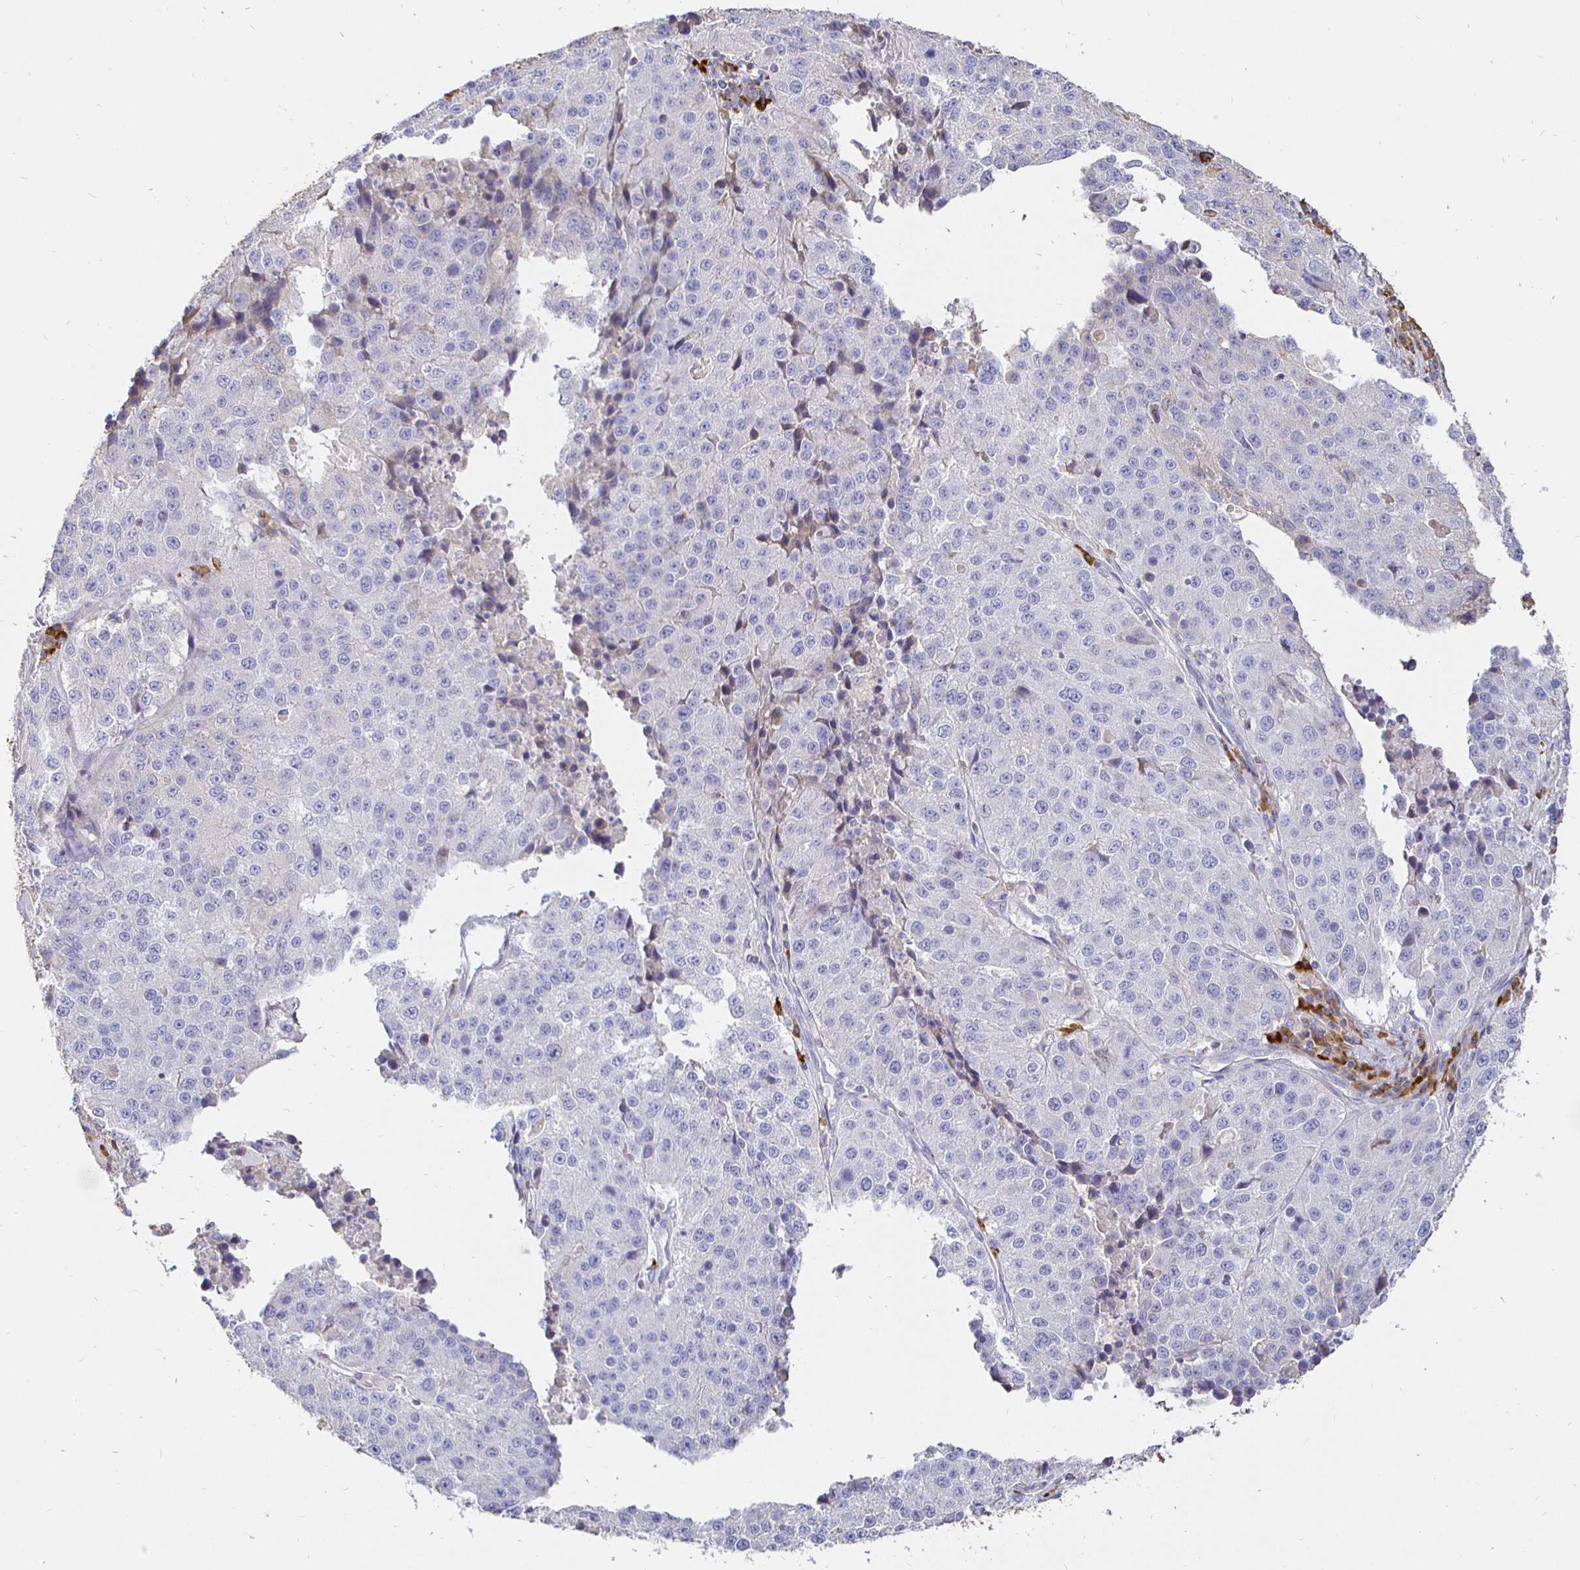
{"staining": {"intensity": "negative", "quantity": "none", "location": "none"}, "tissue": "stomach cancer", "cell_type": "Tumor cells", "image_type": "cancer", "snomed": [{"axis": "morphology", "description": "Adenocarcinoma, NOS"}, {"axis": "topography", "description": "Stomach"}], "caption": "Protein analysis of stomach cancer displays no significant expression in tumor cells.", "gene": "CXCR3", "patient": {"sex": "male", "age": 71}}